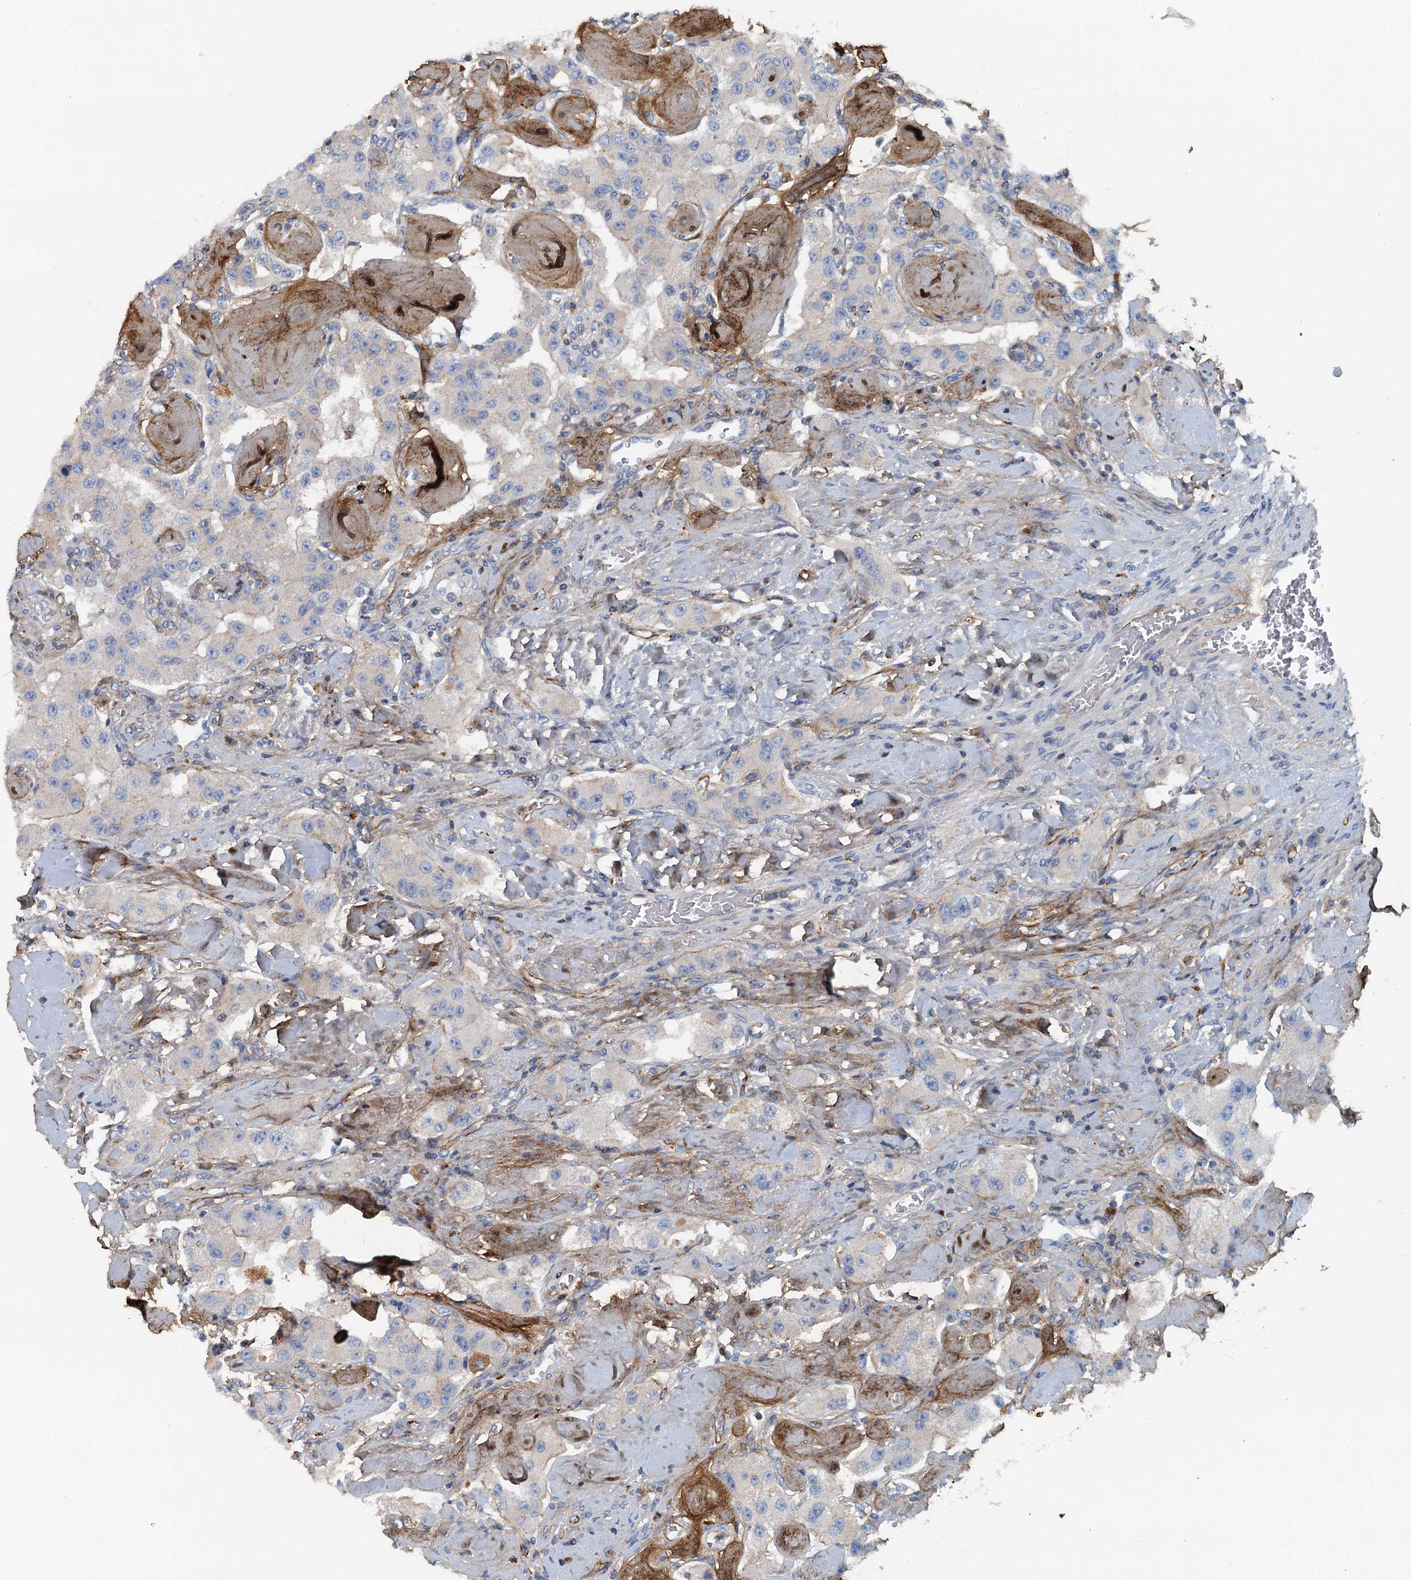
{"staining": {"intensity": "negative", "quantity": "none", "location": "none"}, "tissue": "carcinoid", "cell_type": "Tumor cells", "image_type": "cancer", "snomed": [{"axis": "morphology", "description": "Carcinoid, malignant, NOS"}, {"axis": "topography", "description": "Pancreas"}], "caption": "A high-resolution photomicrograph shows immunohistochemistry staining of carcinoid, which shows no significant expression in tumor cells.", "gene": "THAP10", "patient": {"sex": "male", "age": 41}}